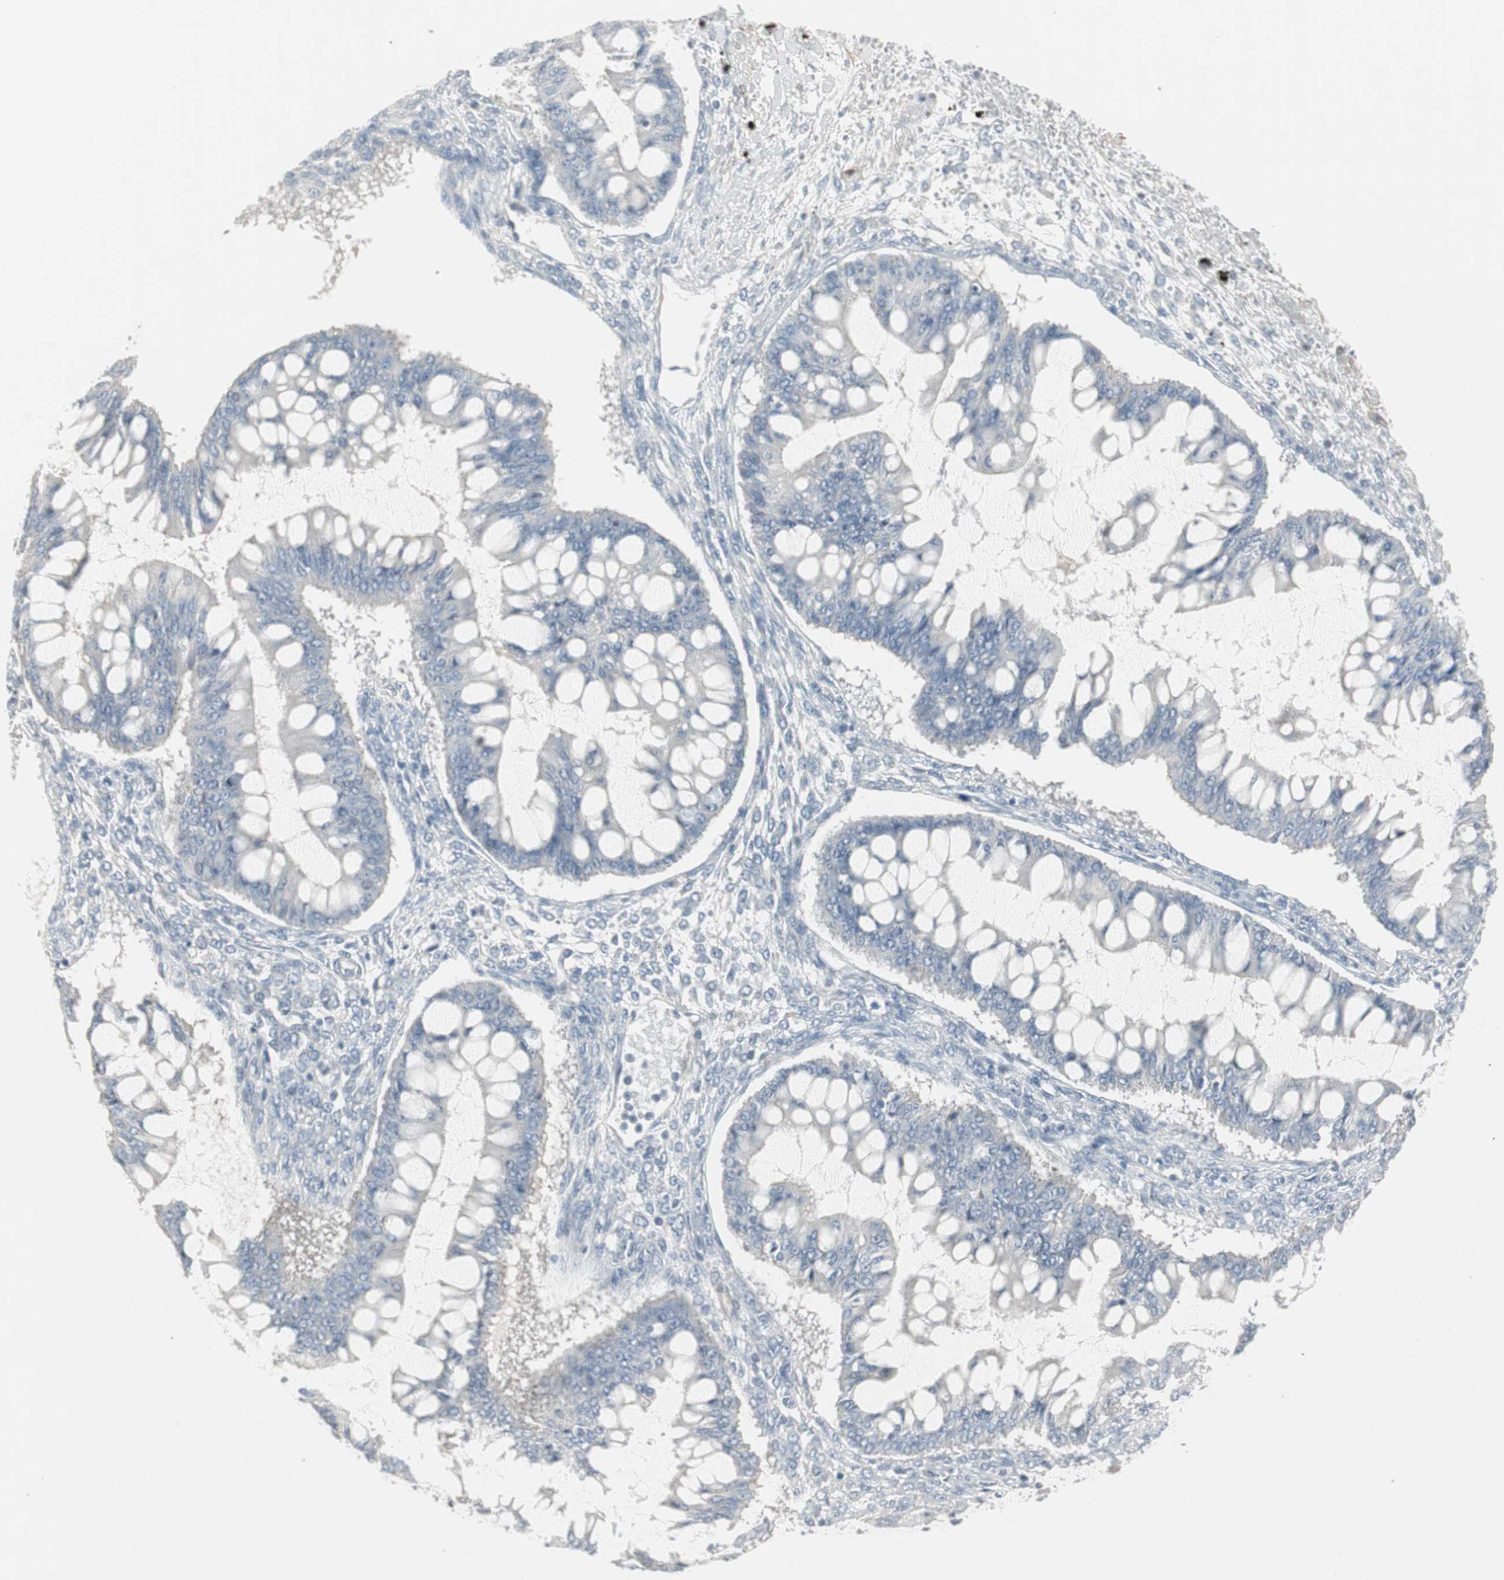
{"staining": {"intensity": "negative", "quantity": "none", "location": "none"}, "tissue": "ovarian cancer", "cell_type": "Tumor cells", "image_type": "cancer", "snomed": [{"axis": "morphology", "description": "Cystadenocarcinoma, mucinous, NOS"}, {"axis": "topography", "description": "Ovary"}], "caption": "Immunohistochemical staining of ovarian cancer (mucinous cystadenocarcinoma) exhibits no significant positivity in tumor cells. (DAB immunohistochemistry (IHC) with hematoxylin counter stain).", "gene": "DMPK", "patient": {"sex": "female", "age": 73}}